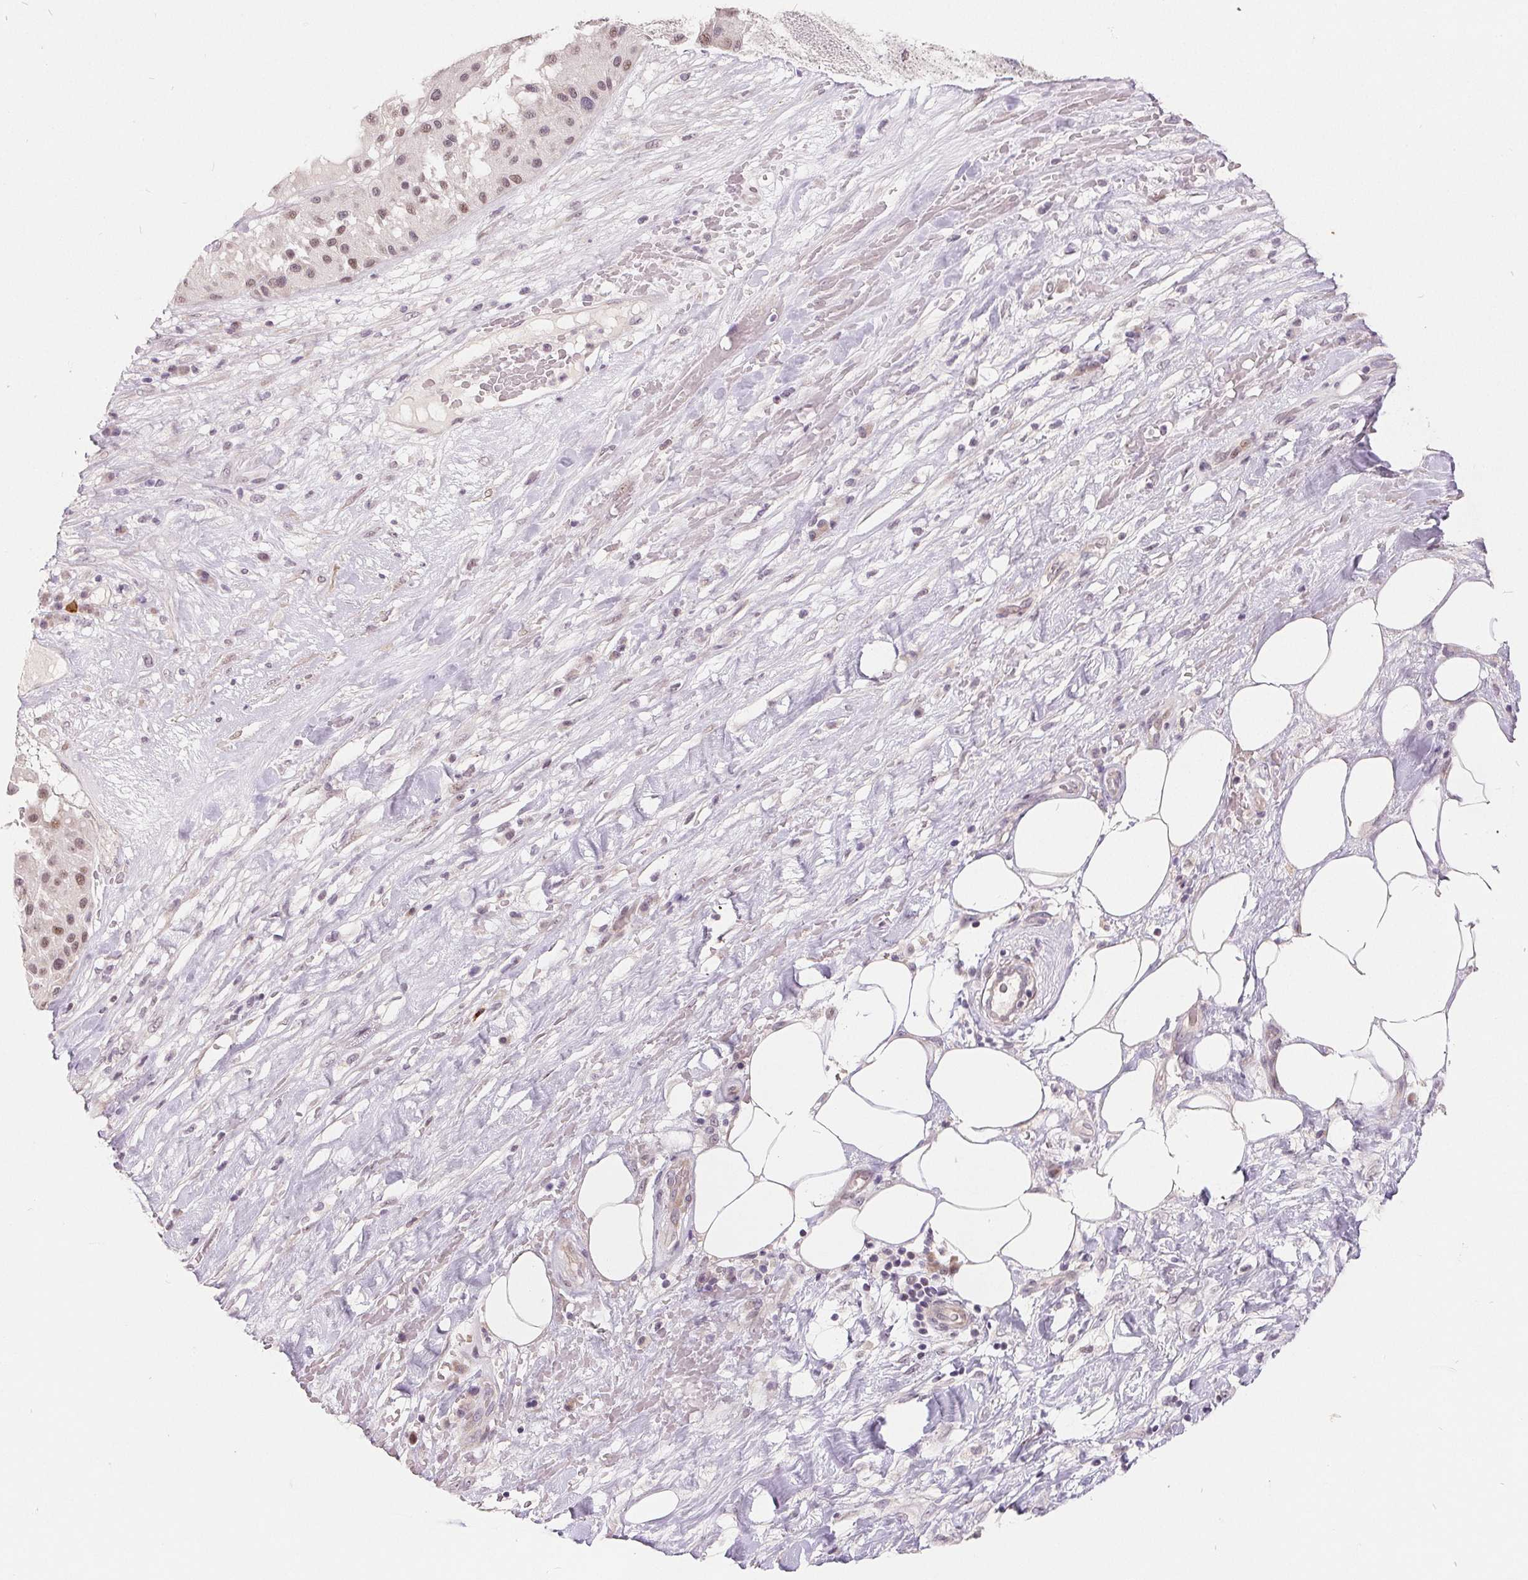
{"staining": {"intensity": "moderate", "quantity": "25%-75%", "location": "nuclear"}, "tissue": "melanoma", "cell_type": "Tumor cells", "image_type": "cancer", "snomed": [{"axis": "morphology", "description": "Malignant melanoma, Metastatic site"}, {"axis": "topography", "description": "Smooth muscle"}], "caption": "Immunohistochemical staining of human malignant melanoma (metastatic site) displays moderate nuclear protein expression in about 25%-75% of tumor cells.", "gene": "NRG2", "patient": {"sex": "male", "age": 41}}